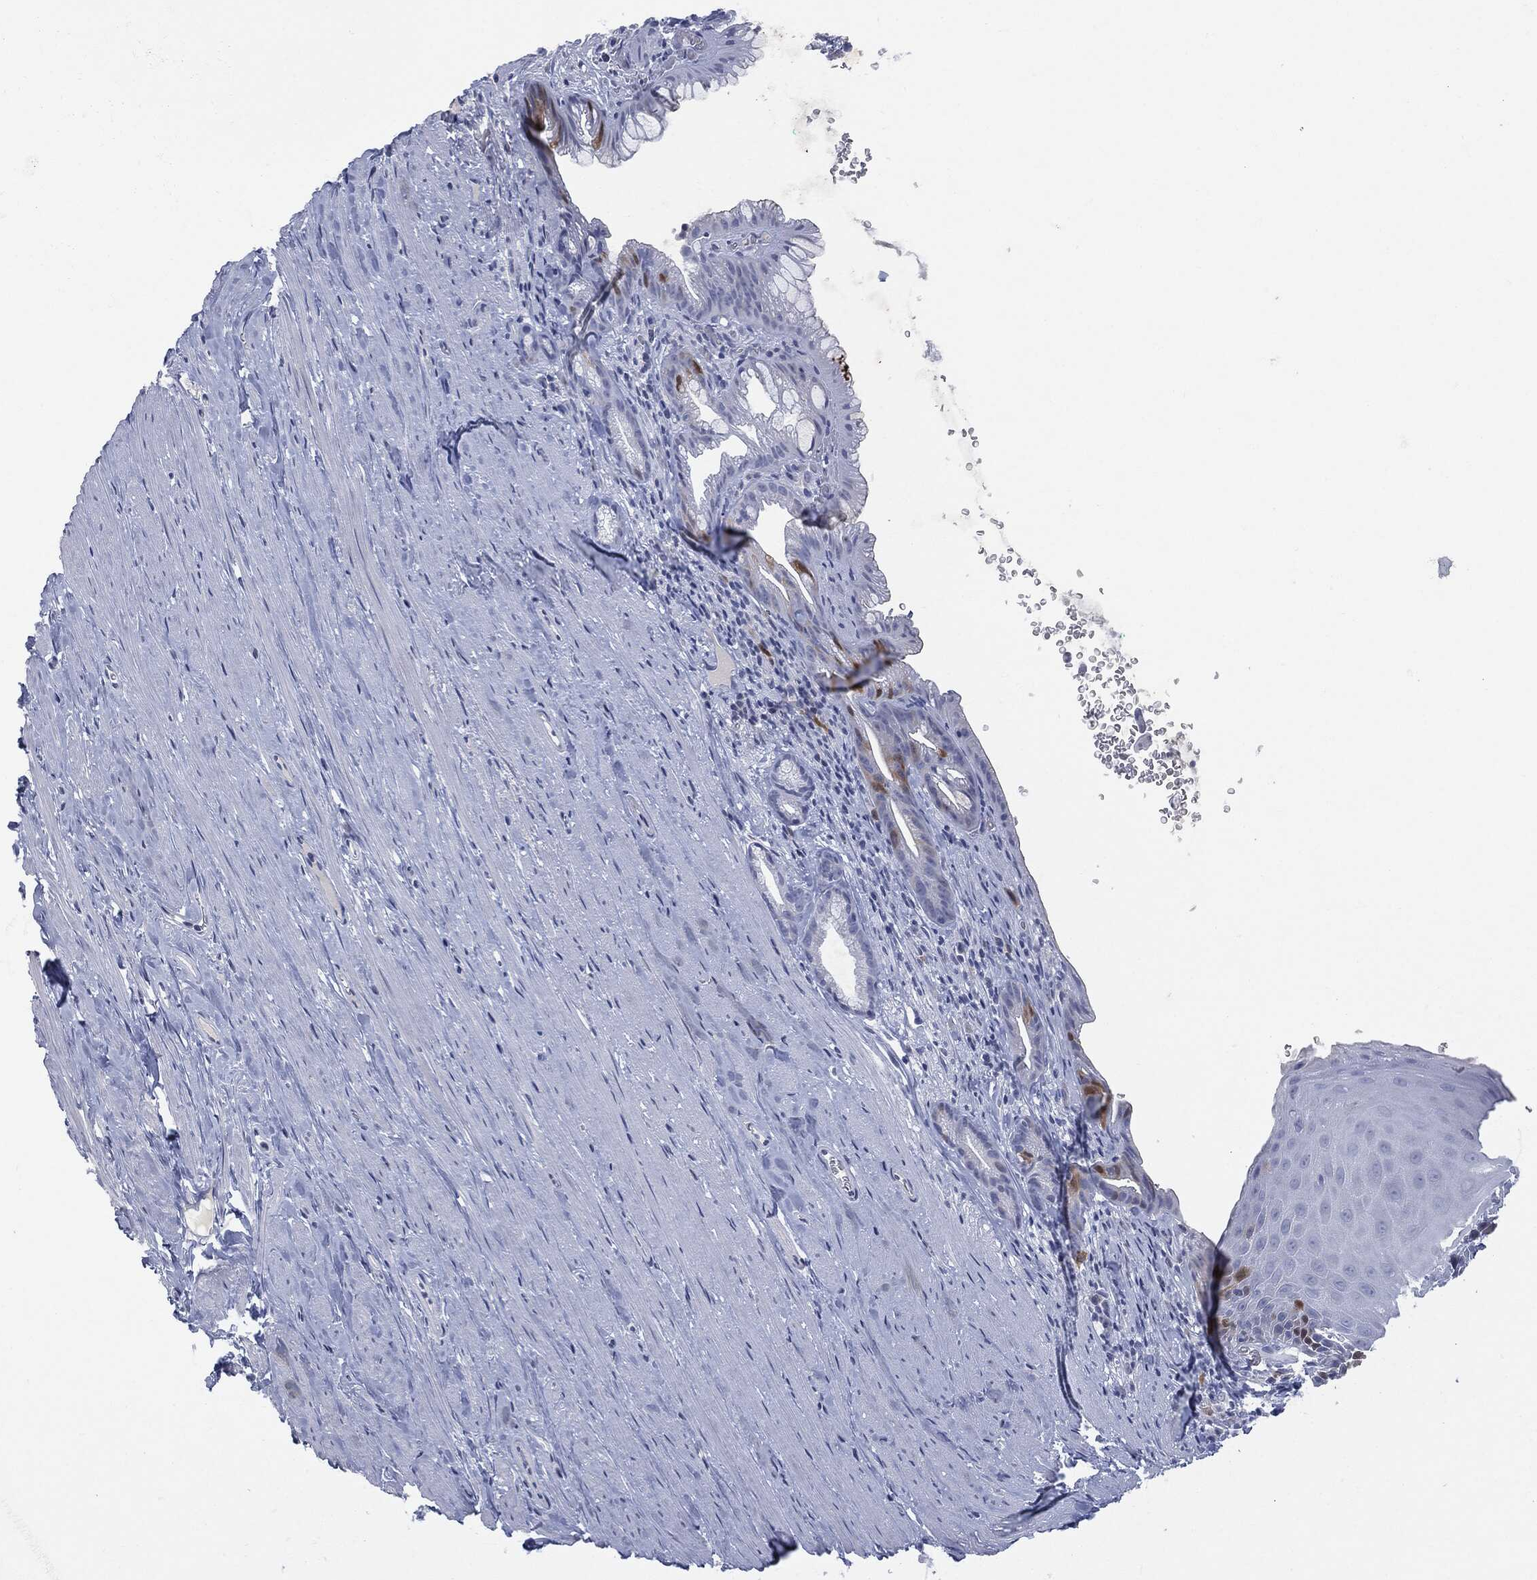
{"staining": {"intensity": "negative", "quantity": "none", "location": "none"}, "tissue": "esophagus", "cell_type": "Squamous epithelial cells", "image_type": "normal", "snomed": [{"axis": "morphology", "description": "Normal tissue, NOS"}, {"axis": "topography", "description": "Esophagus"}], "caption": "Immunohistochemistry (IHC) of normal human esophagus displays no staining in squamous epithelial cells.", "gene": "UBE2C", "patient": {"sex": "male", "age": 58}}